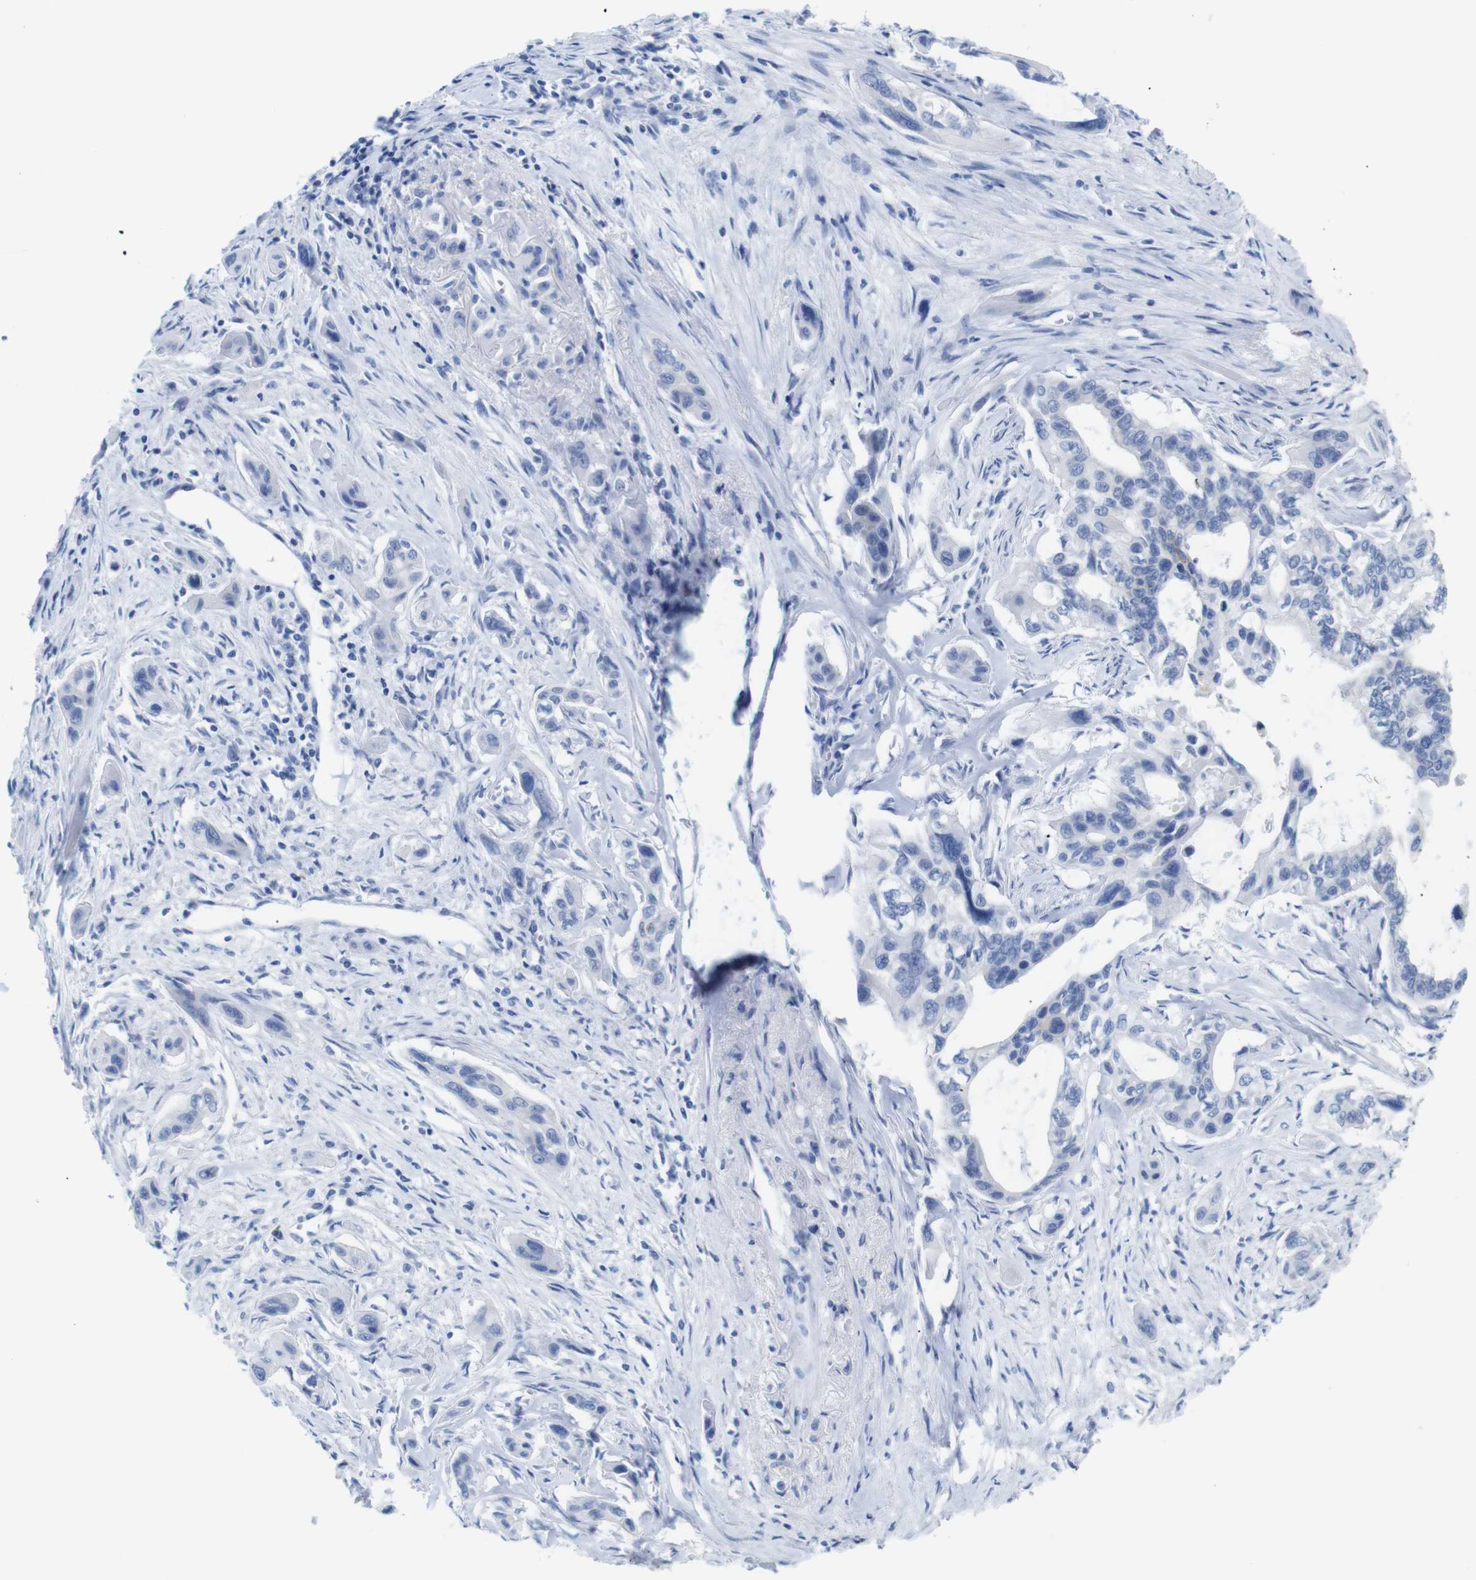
{"staining": {"intensity": "negative", "quantity": "none", "location": "none"}, "tissue": "pancreatic cancer", "cell_type": "Tumor cells", "image_type": "cancer", "snomed": [{"axis": "morphology", "description": "Adenocarcinoma, NOS"}, {"axis": "topography", "description": "Pancreas"}], "caption": "DAB (3,3'-diaminobenzidine) immunohistochemical staining of human pancreatic cancer (adenocarcinoma) shows no significant expression in tumor cells.", "gene": "ERVMER34-1", "patient": {"sex": "male", "age": 73}}